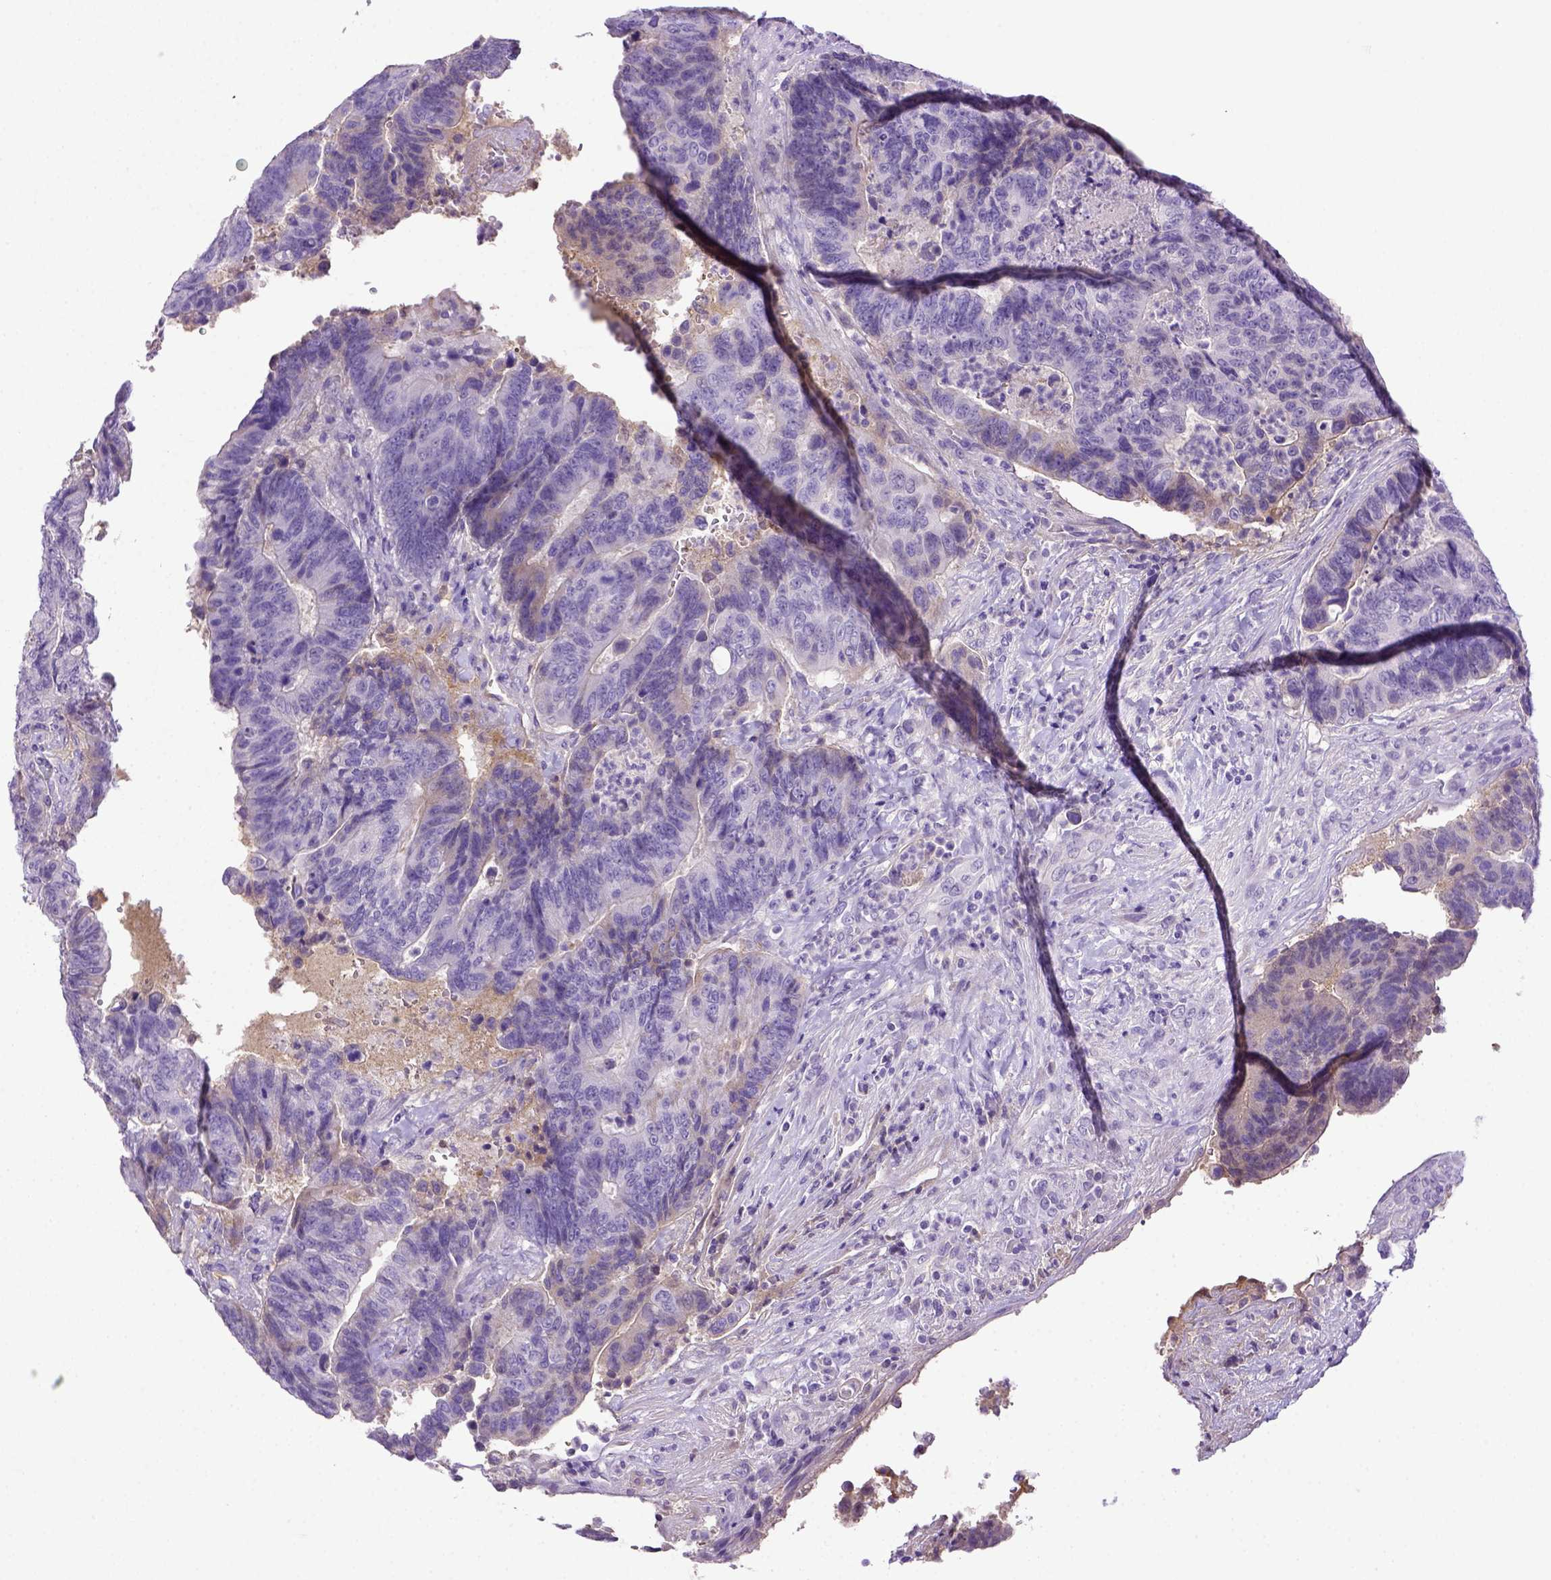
{"staining": {"intensity": "negative", "quantity": "none", "location": "none"}, "tissue": "colorectal cancer", "cell_type": "Tumor cells", "image_type": "cancer", "snomed": [{"axis": "morphology", "description": "Adenocarcinoma, NOS"}, {"axis": "topography", "description": "Colon"}], "caption": "This is an IHC histopathology image of human colorectal adenocarcinoma. There is no expression in tumor cells.", "gene": "ITIH4", "patient": {"sex": "female", "age": 48}}